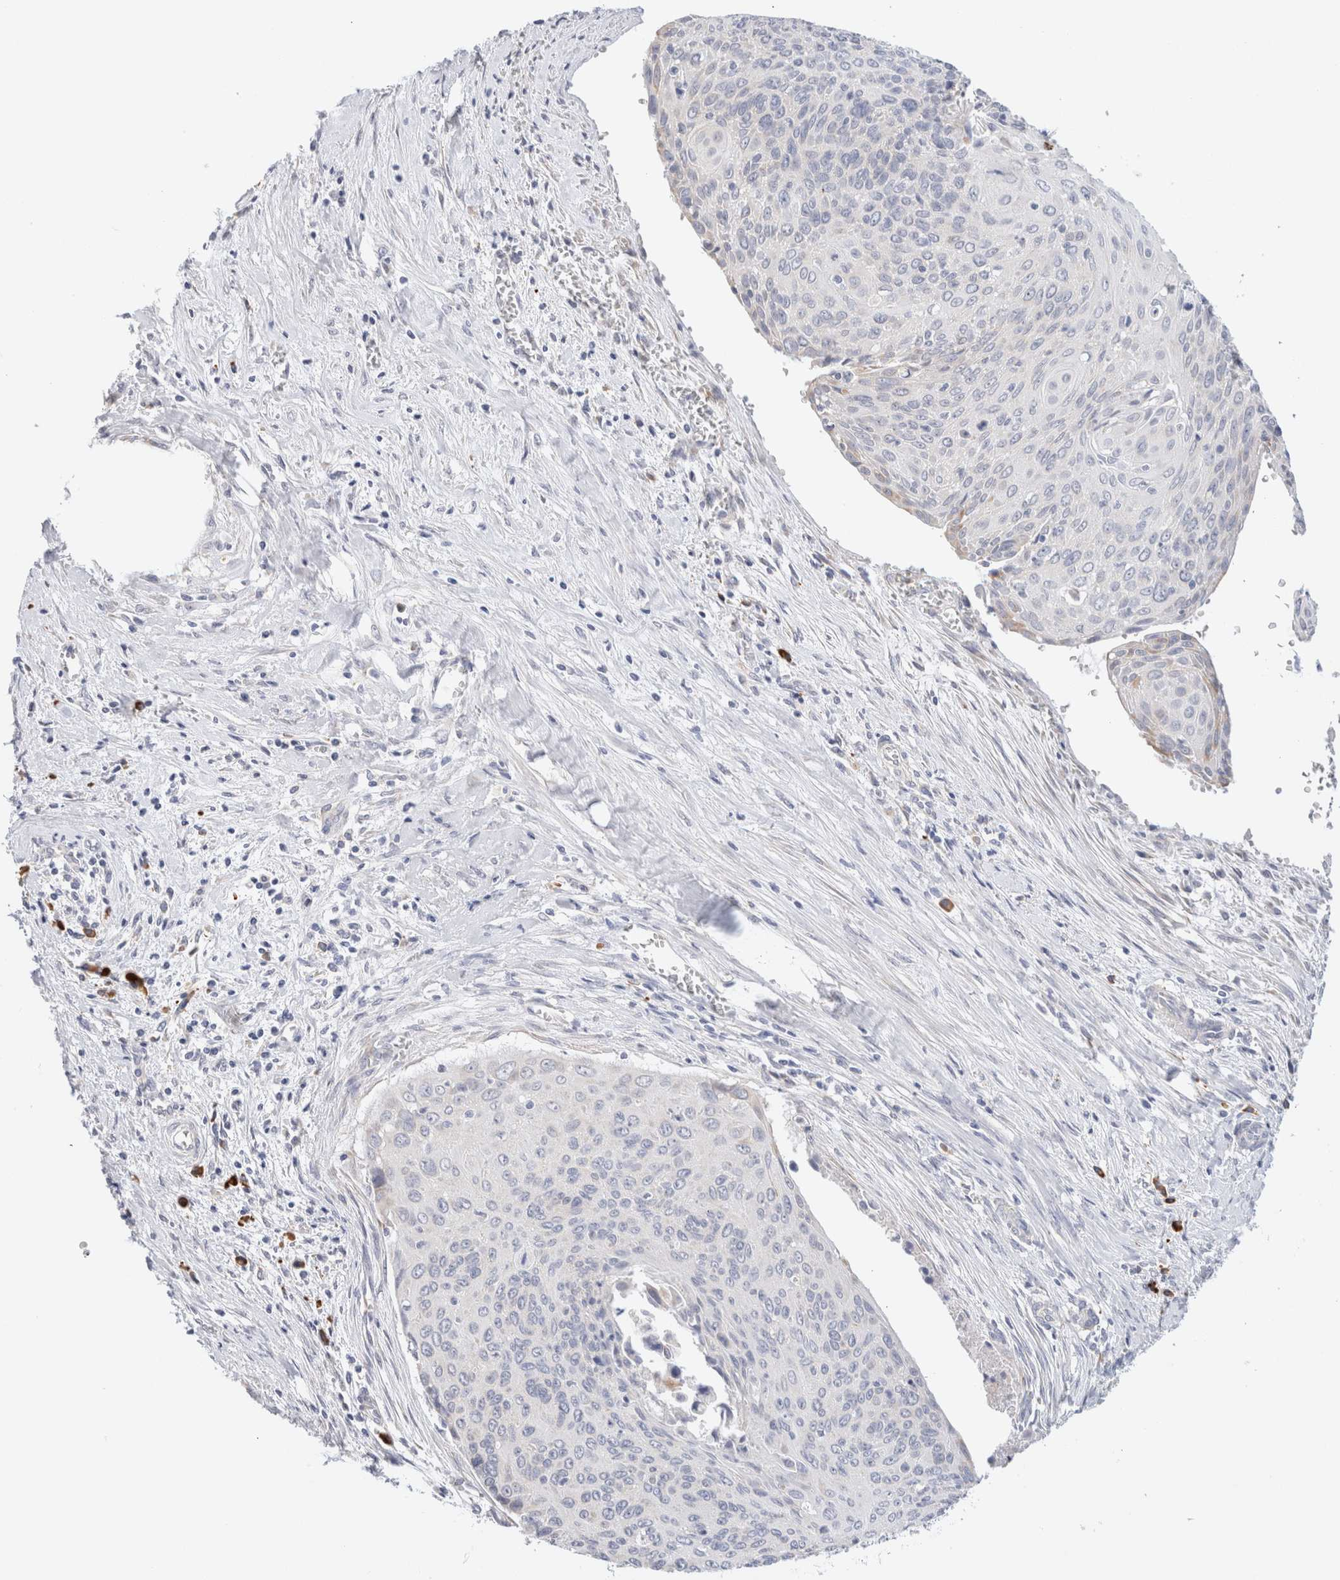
{"staining": {"intensity": "negative", "quantity": "none", "location": "none"}, "tissue": "cervical cancer", "cell_type": "Tumor cells", "image_type": "cancer", "snomed": [{"axis": "morphology", "description": "Squamous cell carcinoma, NOS"}, {"axis": "topography", "description": "Cervix"}], "caption": "Immunohistochemistry photomicrograph of neoplastic tissue: human cervical cancer (squamous cell carcinoma) stained with DAB displays no significant protein staining in tumor cells.", "gene": "GADD45G", "patient": {"sex": "female", "age": 55}}